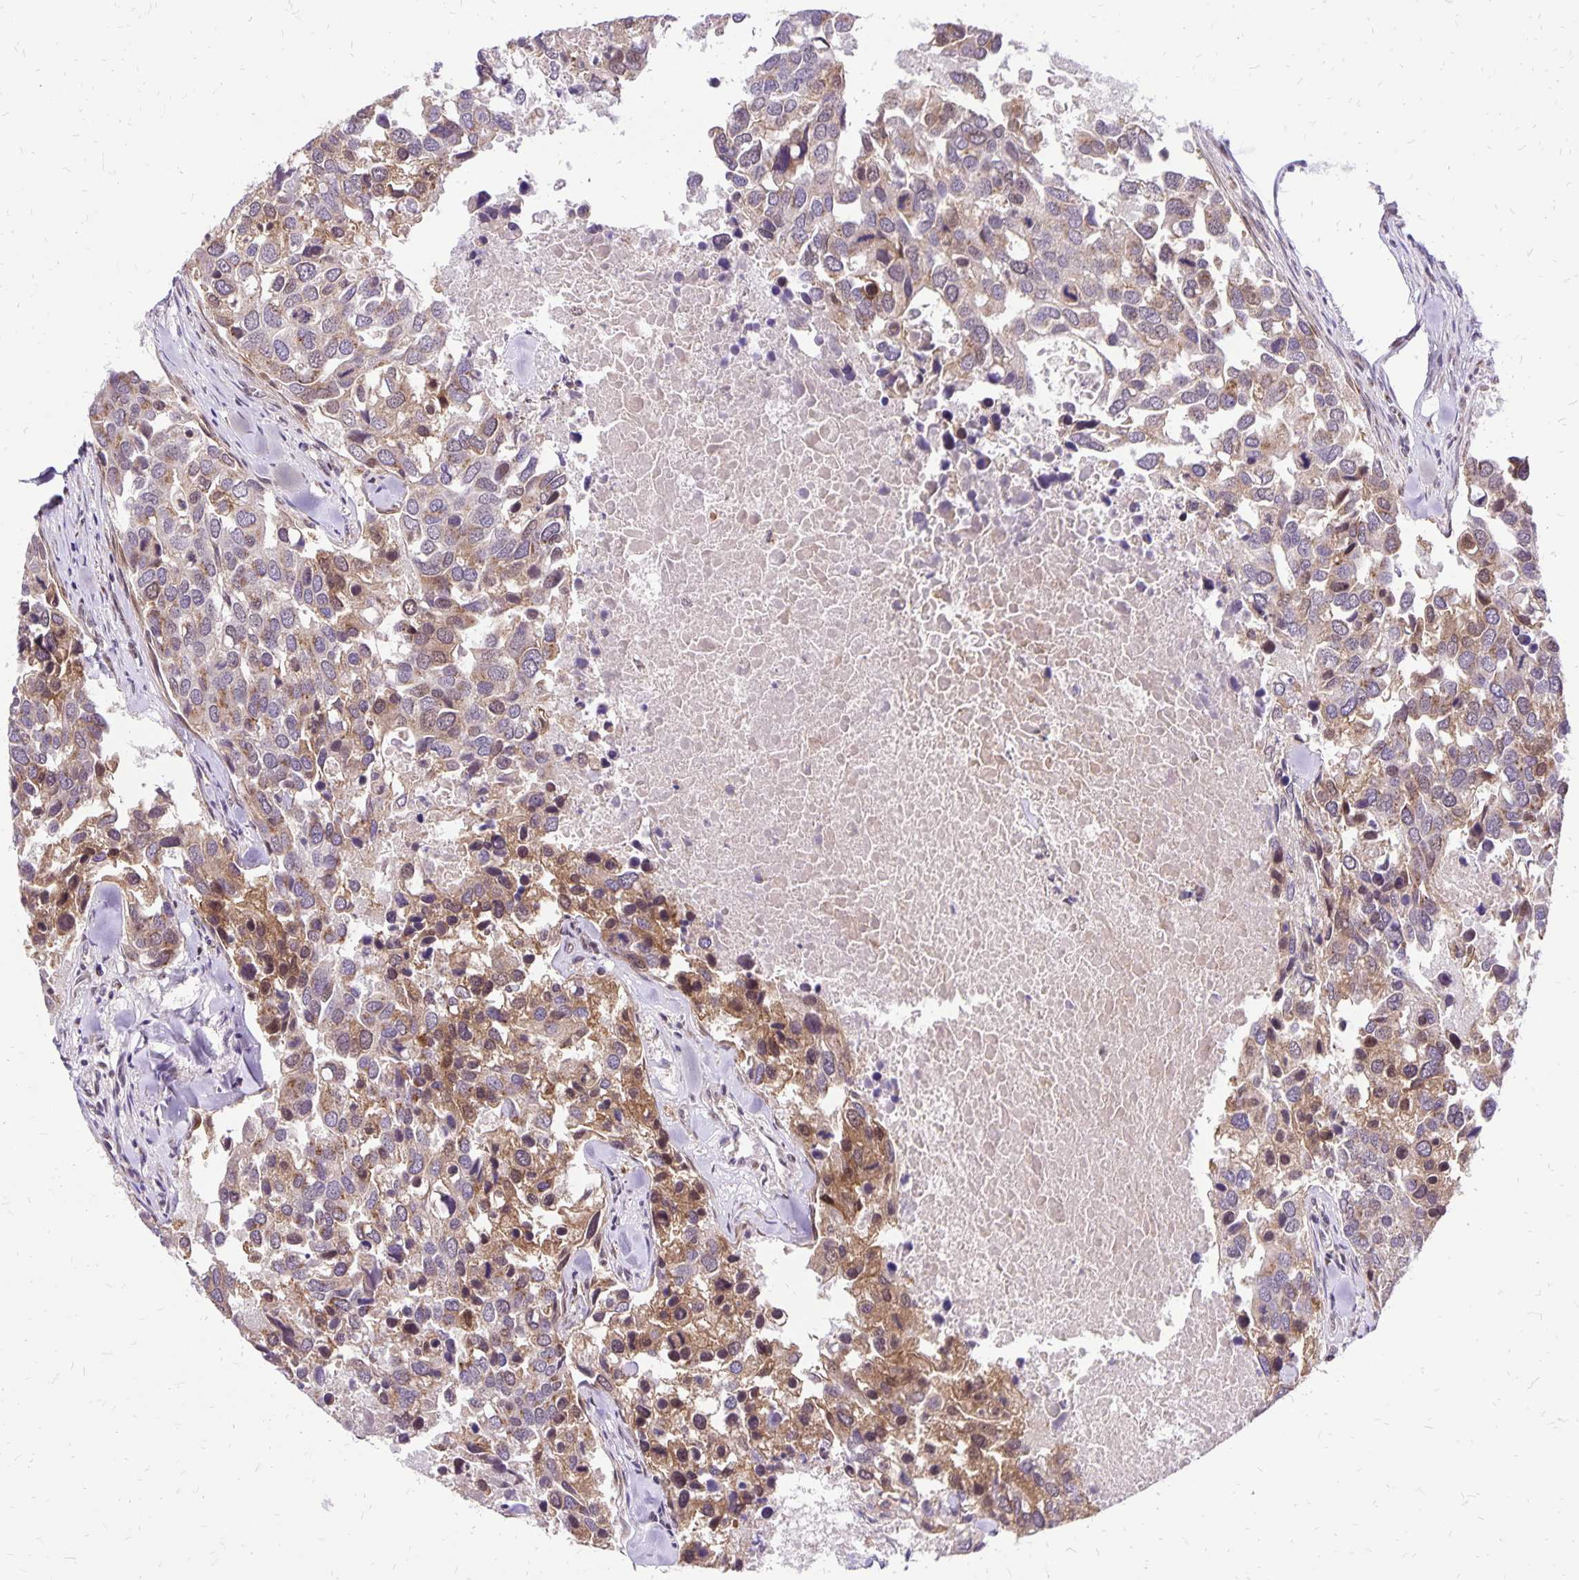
{"staining": {"intensity": "moderate", "quantity": "25%-75%", "location": "cytoplasmic/membranous,nuclear"}, "tissue": "breast cancer", "cell_type": "Tumor cells", "image_type": "cancer", "snomed": [{"axis": "morphology", "description": "Duct carcinoma"}, {"axis": "topography", "description": "Breast"}], "caption": "This micrograph displays invasive ductal carcinoma (breast) stained with immunohistochemistry to label a protein in brown. The cytoplasmic/membranous and nuclear of tumor cells show moderate positivity for the protein. Nuclei are counter-stained blue.", "gene": "GOLGA5", "patient": {"sex": "female", "age": 83}}